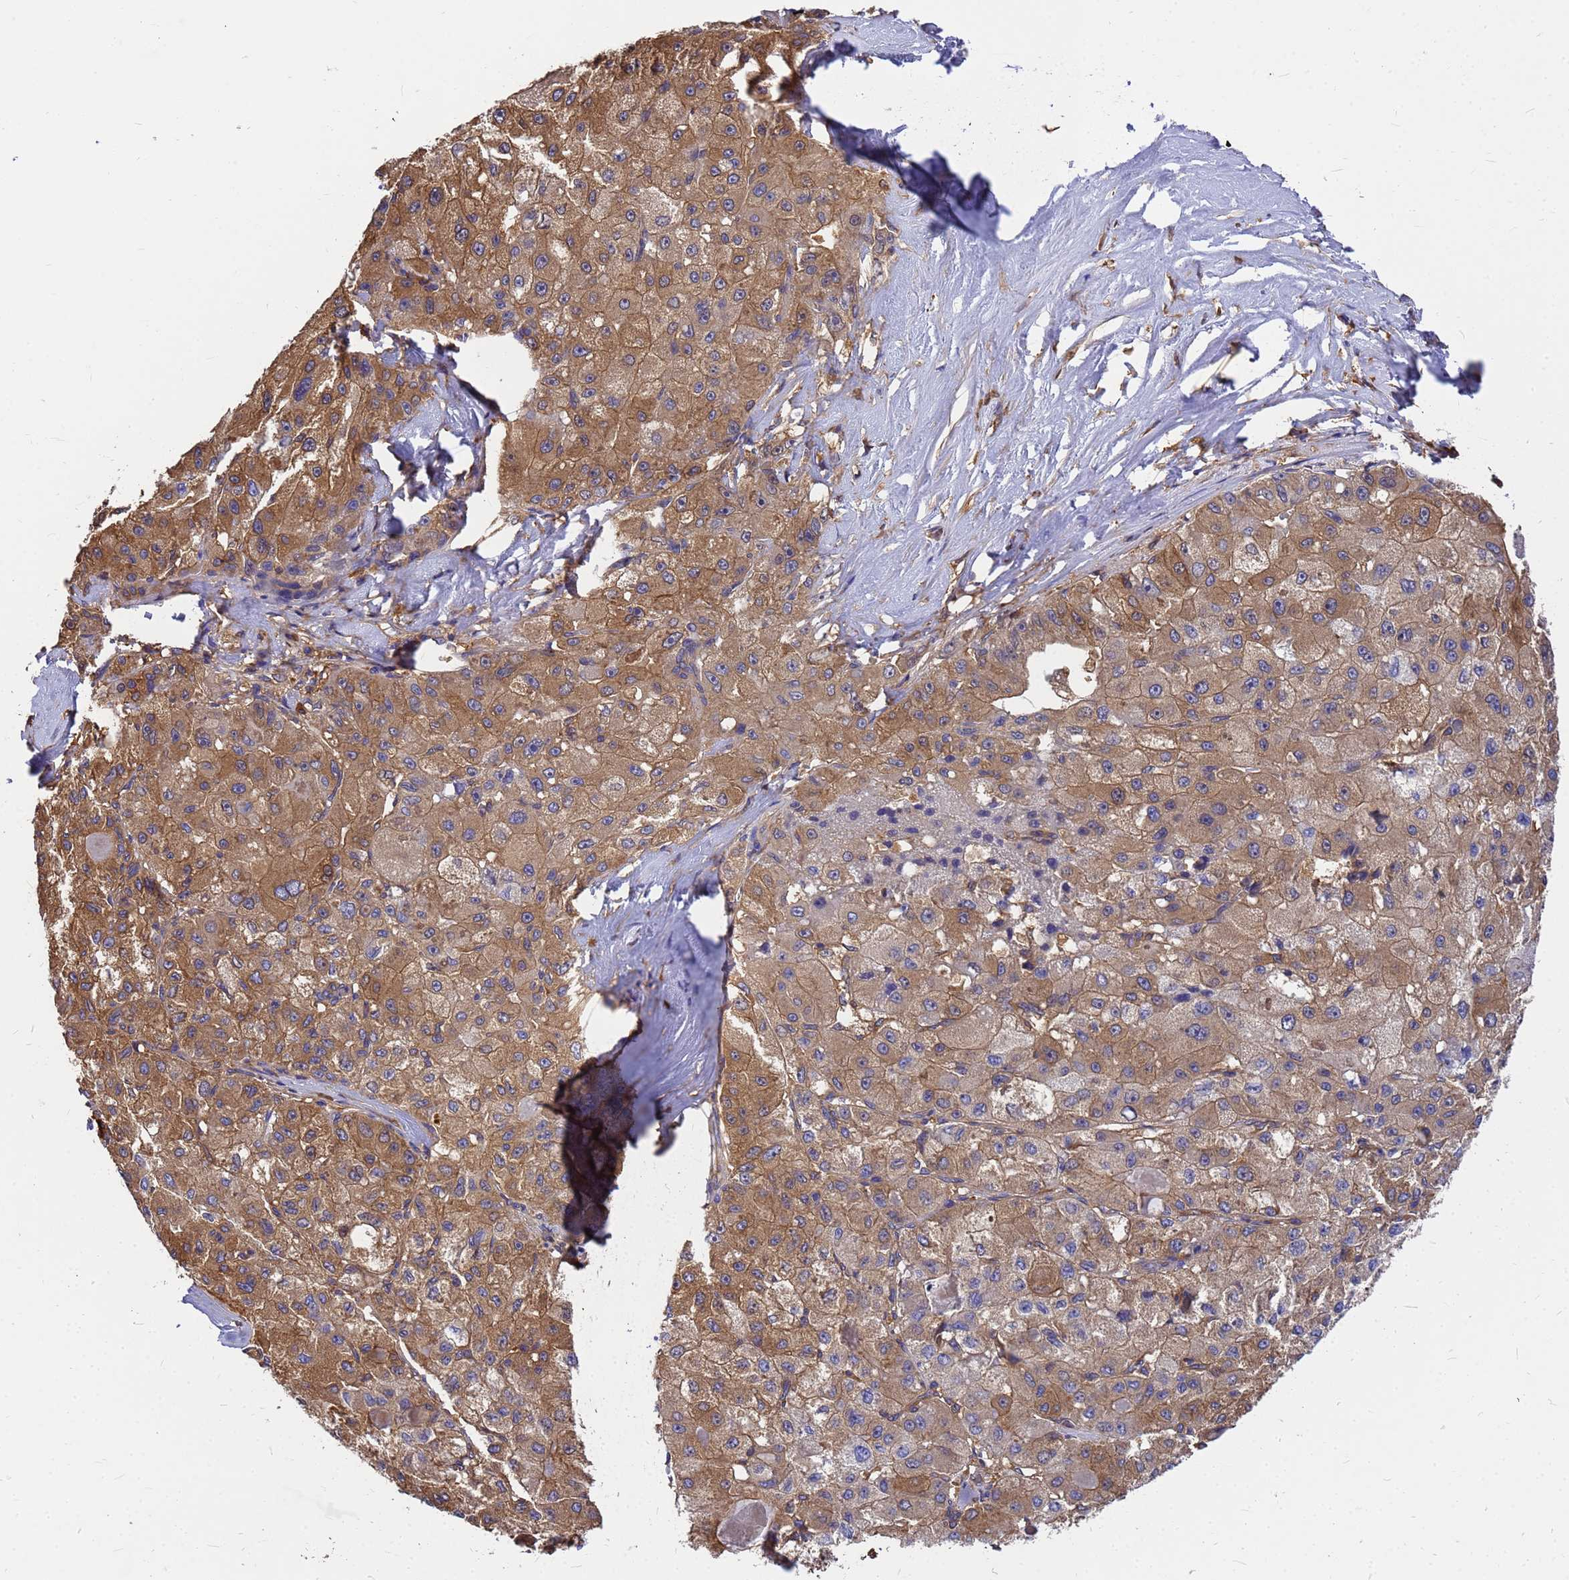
{"staining": {"intensity": "moderate", "quantity": ">75%", "location": "cytoplasmic/membranous"}, "tissue": "liver cancer", "cell_type": "Tumor cells", "image_type": "cancer", "snomed": [{"axis": "morphology", "description": "Carcinoma, Hepatocellular, NOS"}, {"axis": "topography", "description": "Liver"}], "caption": "DAB (3,3'-diaminobenzidine) immunohistochemical staining of liver cancer displays moderate cytoplasmic/membranous protein staining in about >75% of tumor cells. Using DAB (brown) and hematoxylin (blue) stains, captured at high magnification using brightfield microscopy.", "gene": "GID4", "patient": {"sex": "male", "age": 80}}